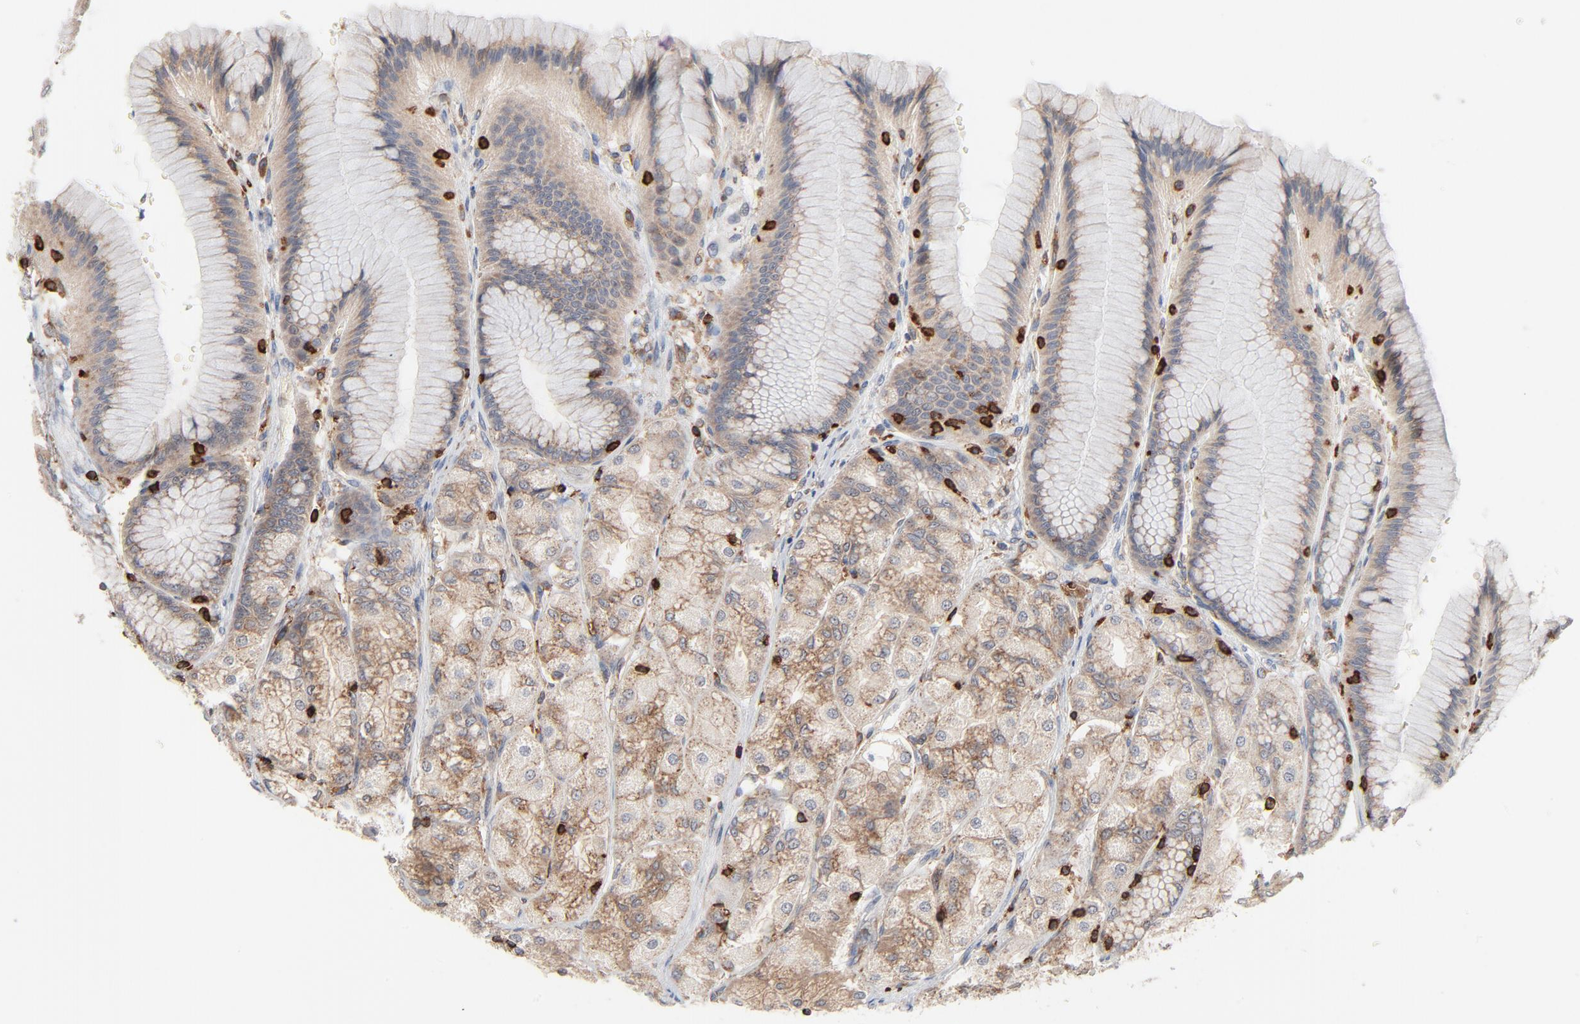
{"staining": {"intensity": "weak", "quantity": ">75%", "location": "cytoplasmic/membranous"}, "tissue": "stomach", "cell_type": "Glandular cells", "image_type": "normal", "snomed": [{"axis": "morphology", "description": "Normal tissue, NOS"}, {"axis": "morphology", "description": "Adenocarcinoma, NOS"}, {"axis": "topography", "description": "Stomach"}, {"axis": "topography", "description": "Stomach, lower"}], "caption": "Stomach stained with DAB immunohistochemistry shows low levels of weak cytoplasmic/membranous expression in approximately >75% of glandular cells.", "gene": "SH3KBP1", "patient": {"sex": "female", "age": 65}}